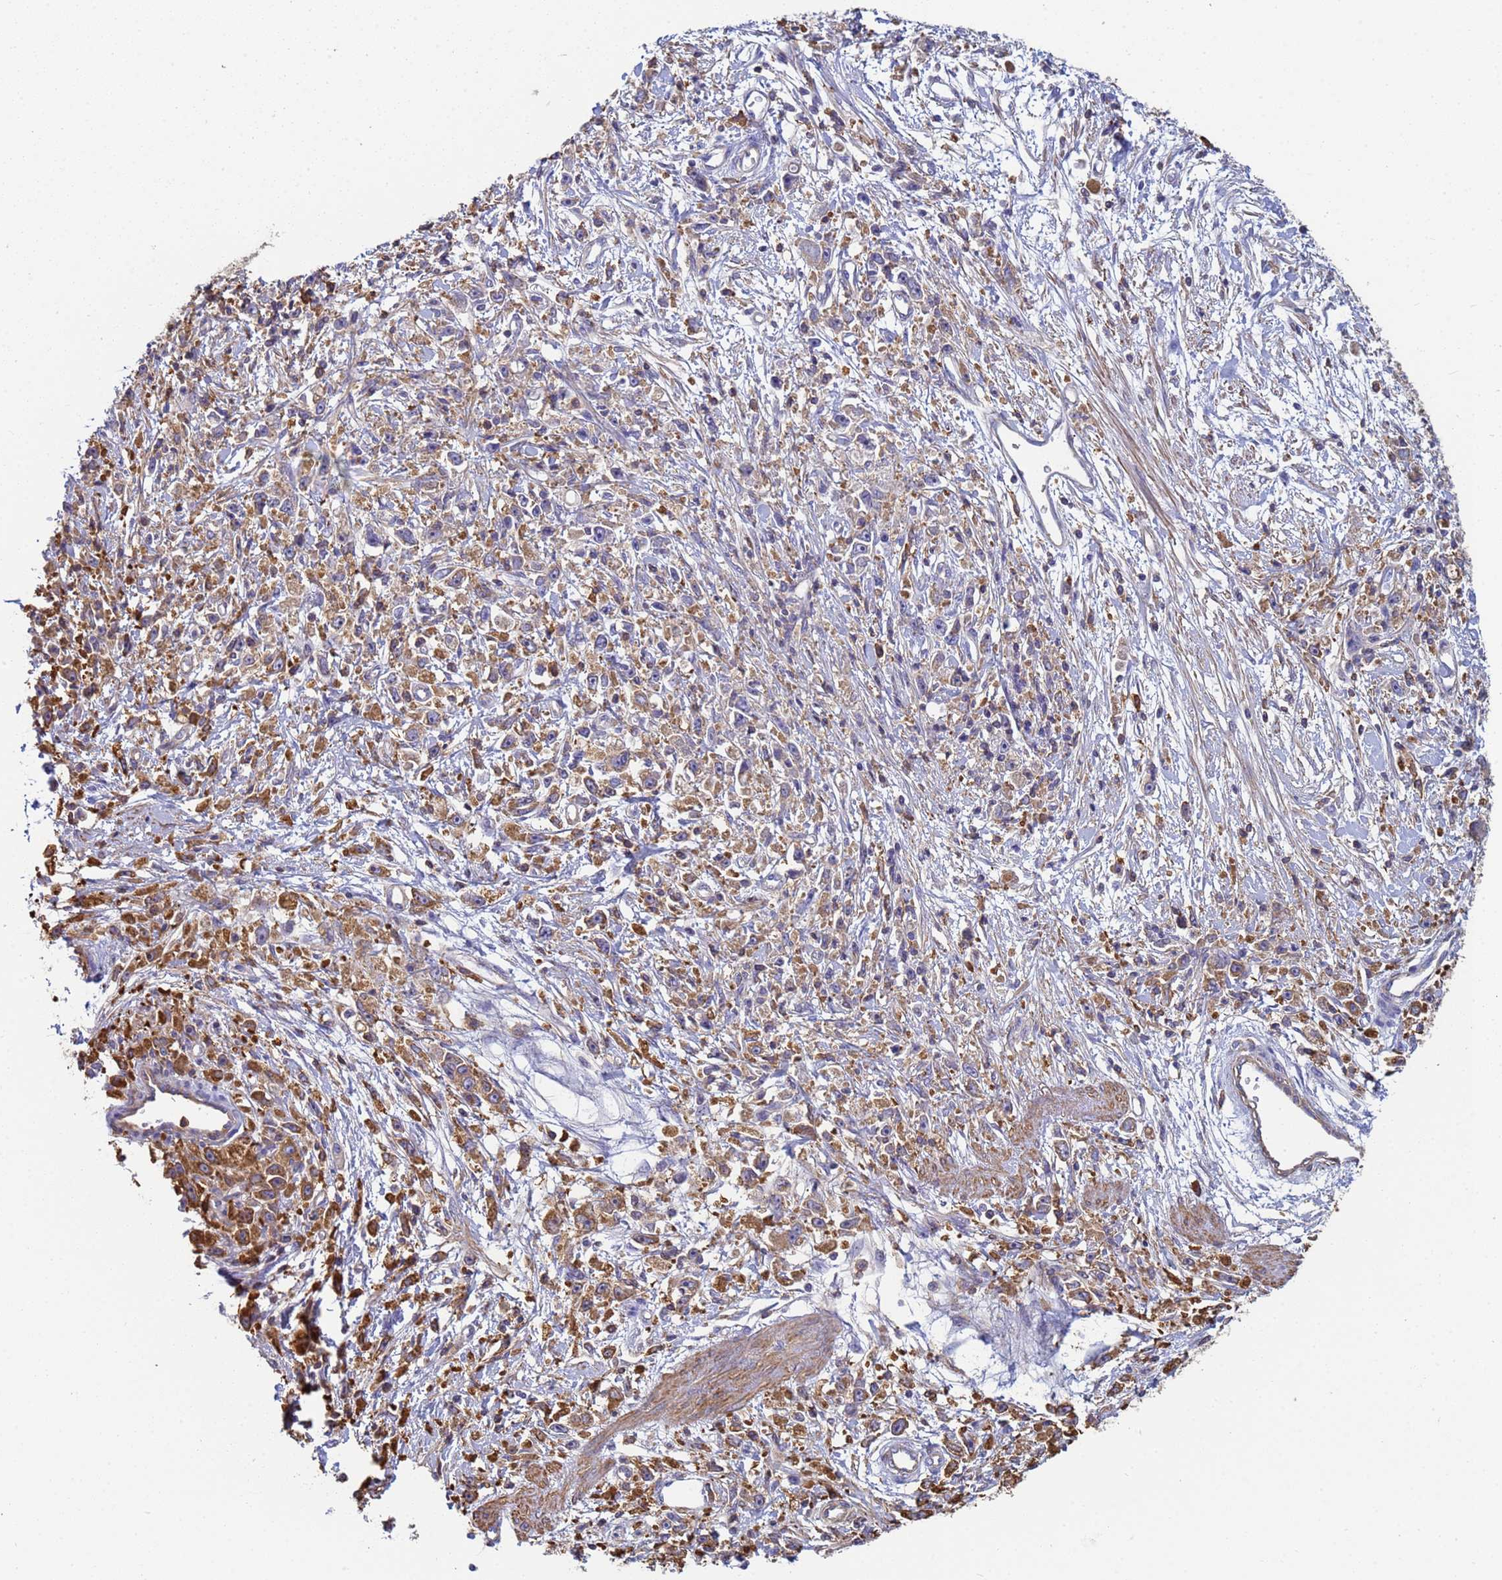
{"staining": {"intensity": "moderate", "quantity": "25%-75%", "location": "cytoplasmic/membranous"}, "tissue": "stomach cancer", "cell_type": "Tumor cells", "image_type": "cancer", "snomed": [{"axis": "morphology", "description": "Adenocarcinoma, NOS"}, {"axis": "topography", "description": "Stomach"}], "caption": "High-power microscopy captured an immunohistochemistry (IHC) micrograph of stomach cancer (adenocarcinoma), revealing moderate cytoplasmic/membranous staining in about 25%-75% of tumor cells. (DAB IHC with brightfield microscopy, high magnification).", "gene": "ZNG1B", "patient": {"sex": "female", "age": 59}}